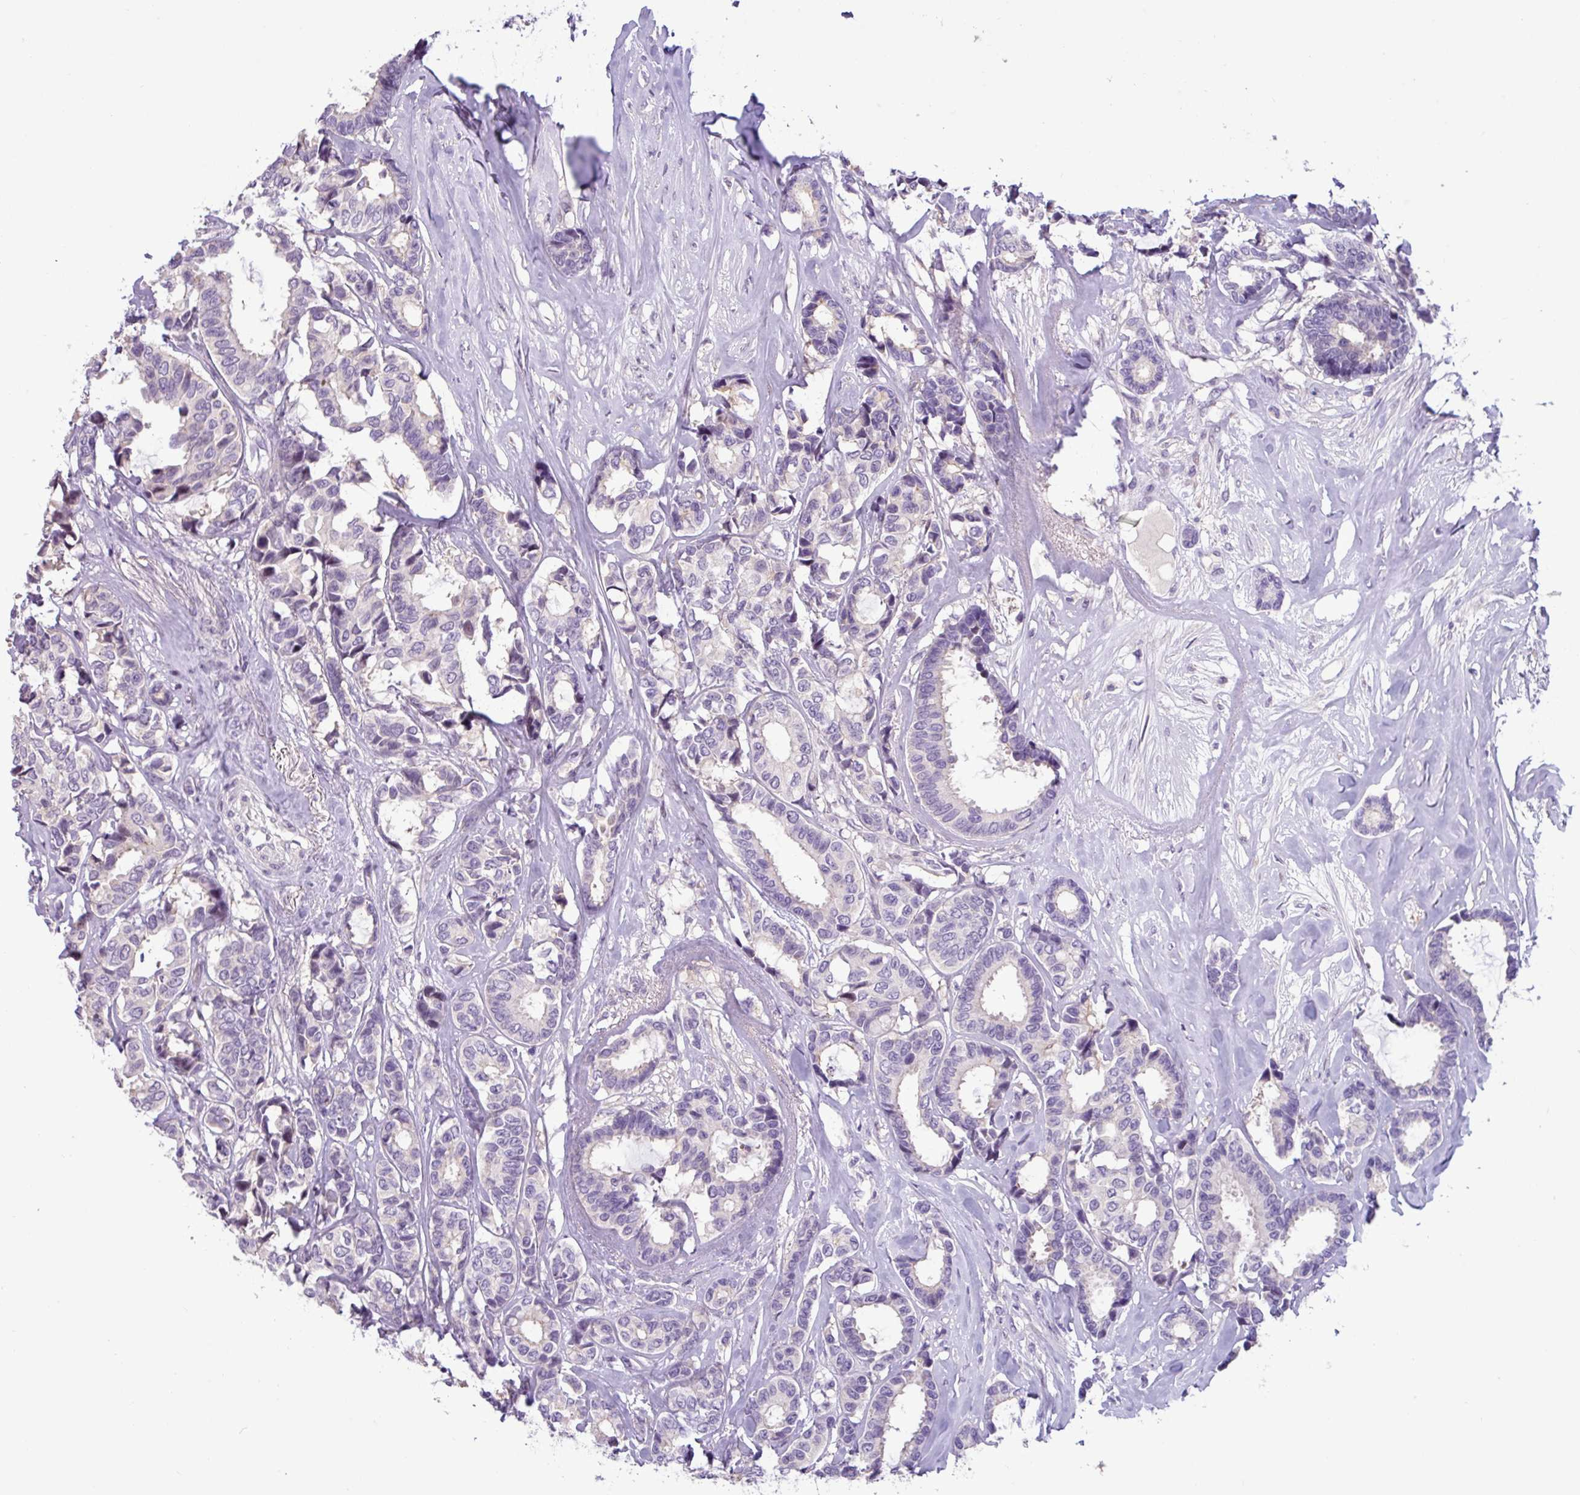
{"staining": {"intensity": "negative", "quantity": "none", "location": "none"}, "tissue": "breast cancer", "cell_type": "Tumor cells", "image_type": "cancer", "snomed": [{"axis": "morphology", "description": "Duct carcinoma"}, {"axis": "topography", "description": "Breast"}], "caption": "An immunohistochemistry (IHC) histopathology image of breast cancer is shown. There is no staining in tumor cells of breast cancer. The staining was performed using DAB (3,3'-diaminobenzidine) to visualize the protein expression in brown, while the nuclei were stained in blue with hematoxylin (Magnification: 20x).", "gene": "PNLDC1", "patient": {"sex": "female", "age": 87}}